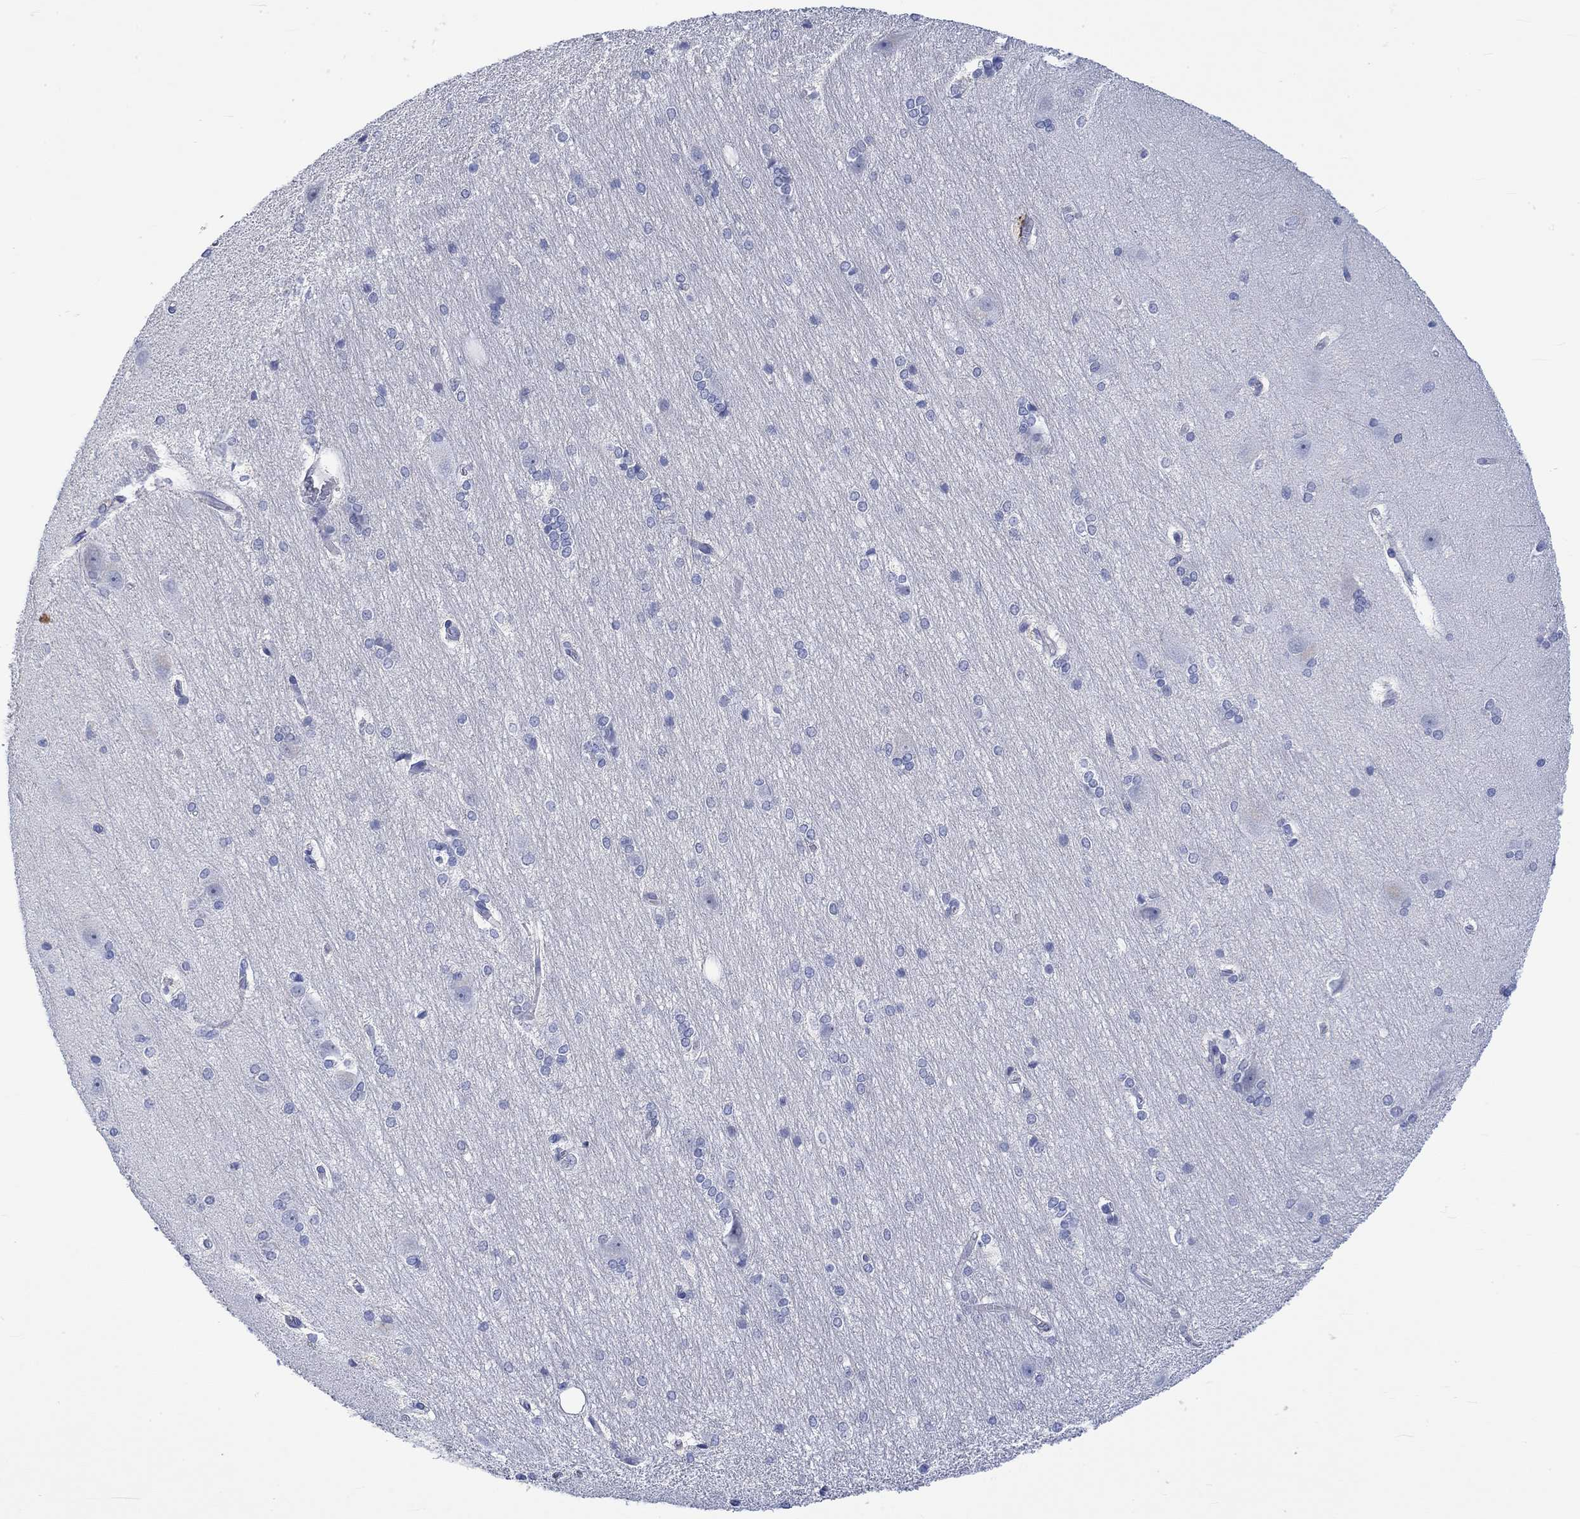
{"staining": {"intensity": "negative", "quantity": "none", "location": "none"}, "tissue": "hippocampus", "cell_type": "Glial cells", "image_type": "normal", "snomed": [{"axis": "morphology", "description": "Normal tissue, NOS"}, {"axis": "topography", "description": "Cerebral cortex"}, {"axis": "topography", "description": "Hippocampus"}], "caption": "Immunohistochemical staining of normal human hippocampus exhibits no significant staining in glial cells.", "gene": "AGRP", "patient": {"sex": "female", "age": 19}}